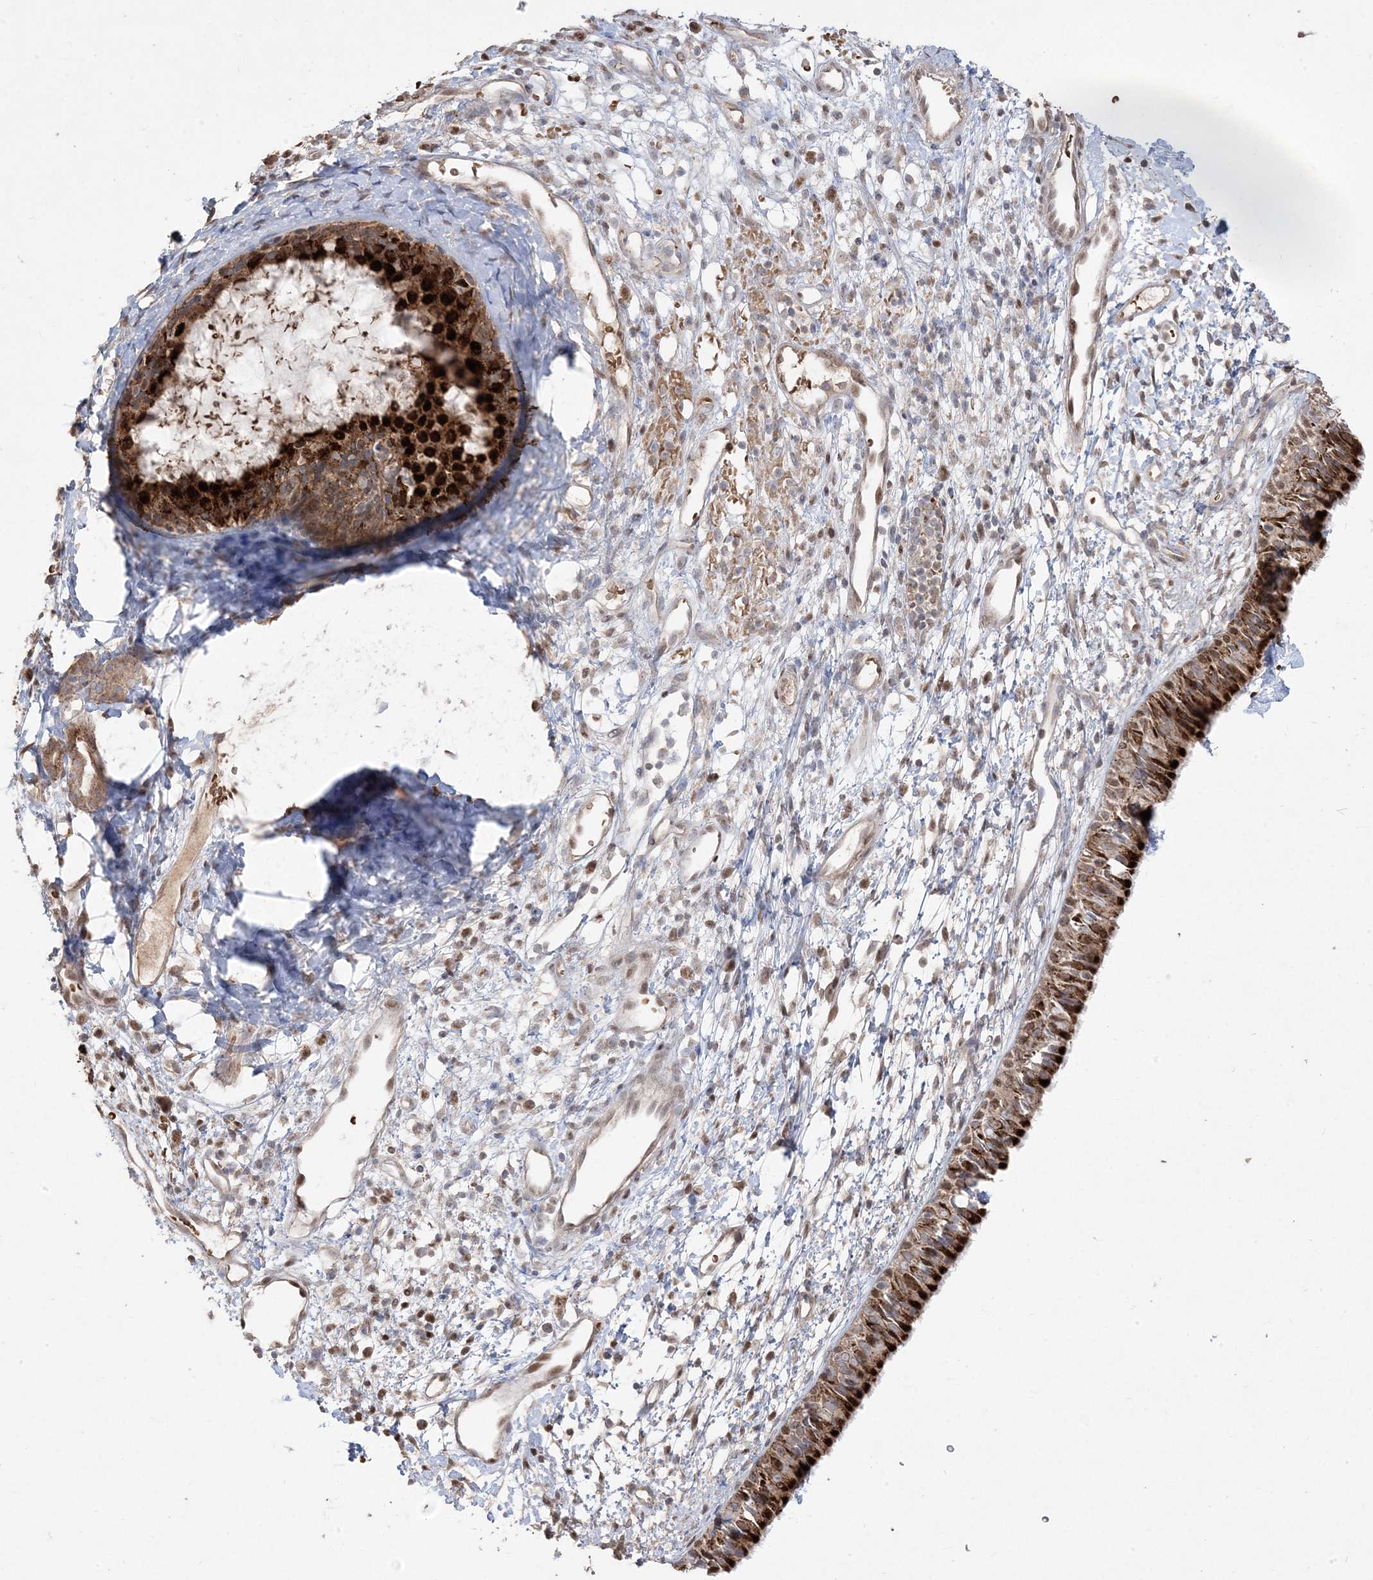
{"staining": {"intensity": "strong", "quantity": ">75%", "location": "cytoplasmic/membranous"}, "tissue": "nasopharynx", "cell_type": "Respiratory epithelial cells", "image_type": "normal", "snomed": [{"axis": "morphology", "description": "Normal tissue, NOS"}, {"axis": "topography", "description": "Nasopharynx"}], "caption": "IHC (DAB) staining of normal human nasopharynx exhibits strong cytoplasmic/membranous protein expression in about >75% of respiratory epithelial cells.", "gene": "PPOX", "patient": {"sex": "male", "age": 22}}